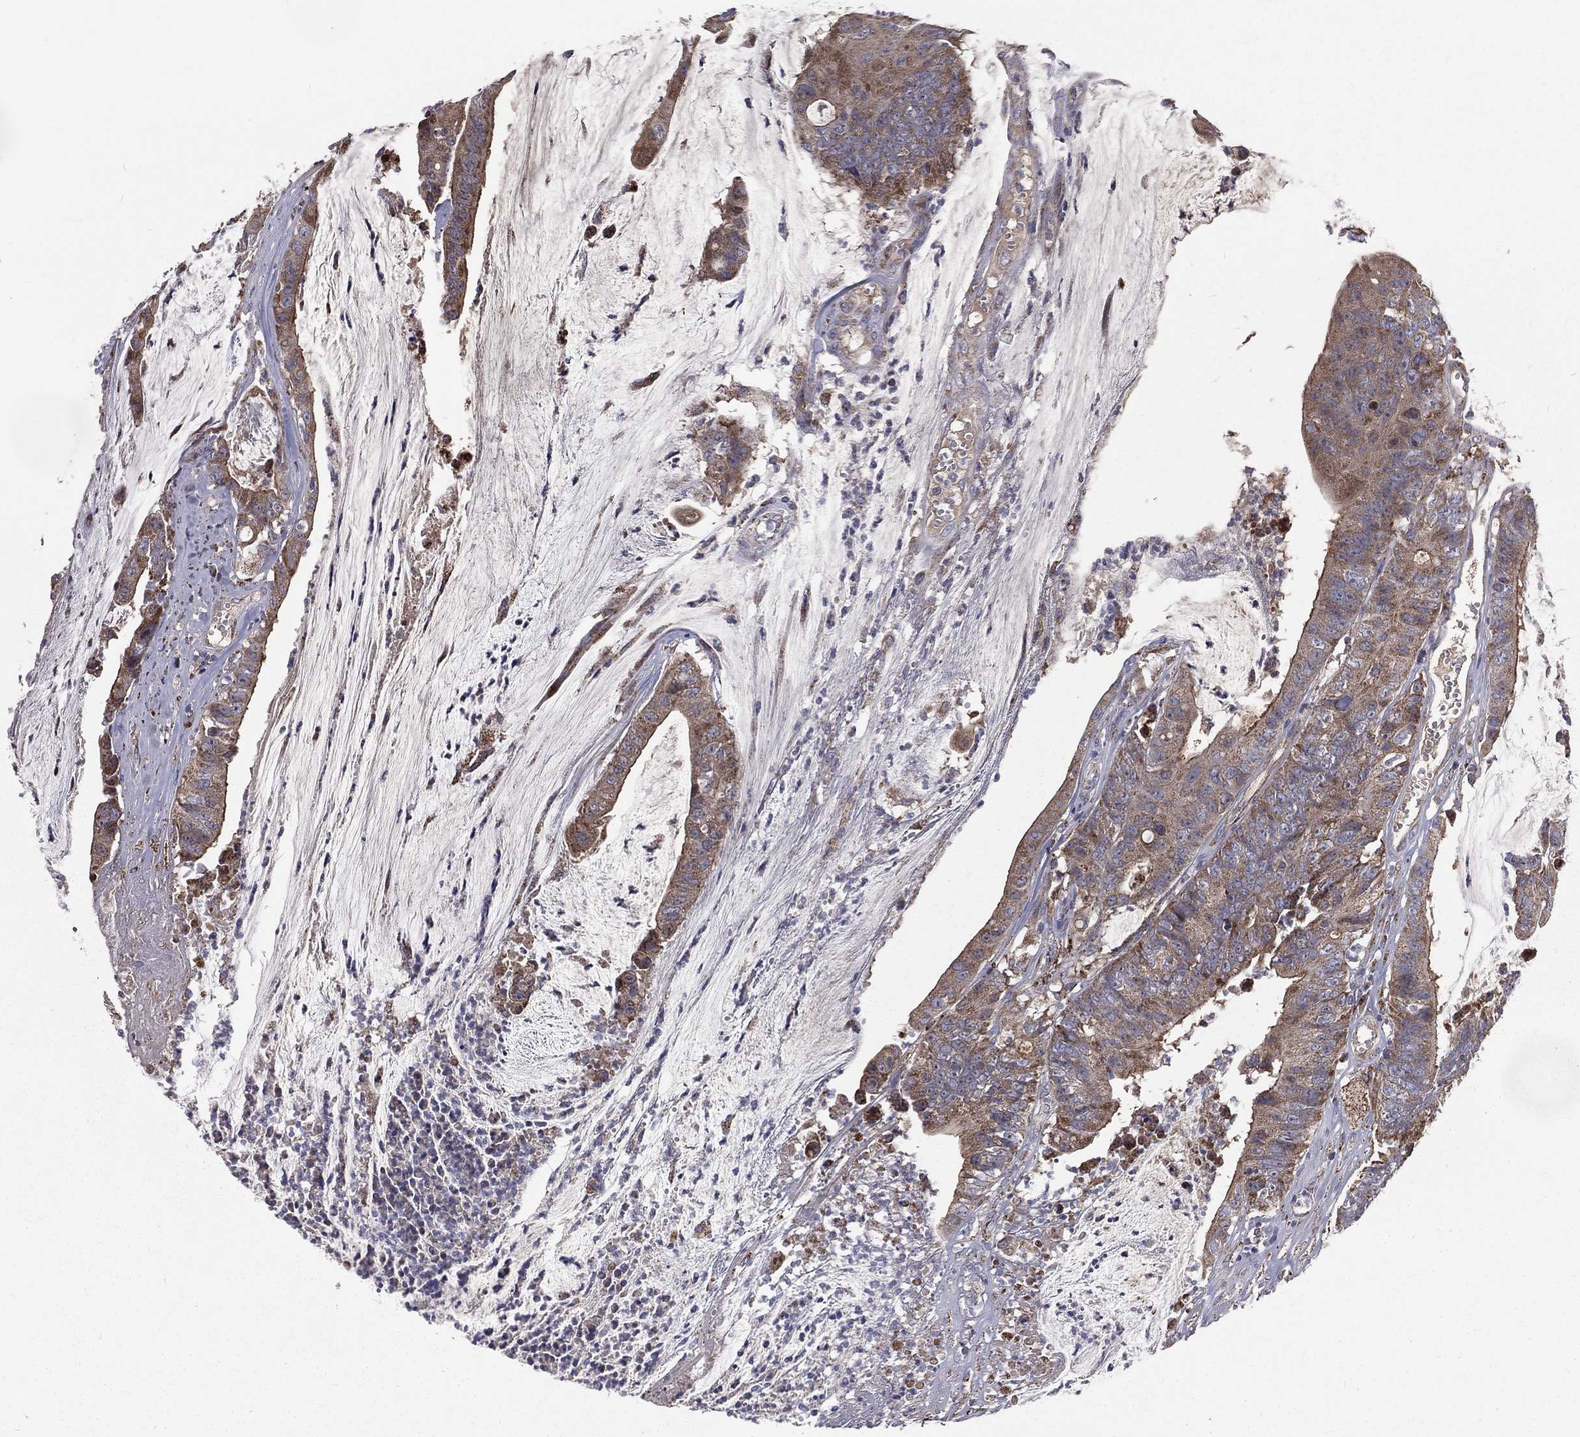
{"staining": {"intensity": "moderate", "quantity": "25%-75%", "location": "cytoplasmic/membranous"}, "tissue": "colorectal cancer", "cell_type": "Tumor cells", "image_type": "cancer", "snomed": [{"axis": "morphology", "description": "Adenocarcinoma, NOS"}, {"axis": "topography", "description": "Colon"}], "caption": "Protein positivity by immunohistochemistry shows moderate cytoplasmic/membranous staining in approximately 25%-75% of tumor cells in colorectal cancer (adenocarcinoma).", "gene": "GPD1", "patient": {"sex": "female", "age": 69}}